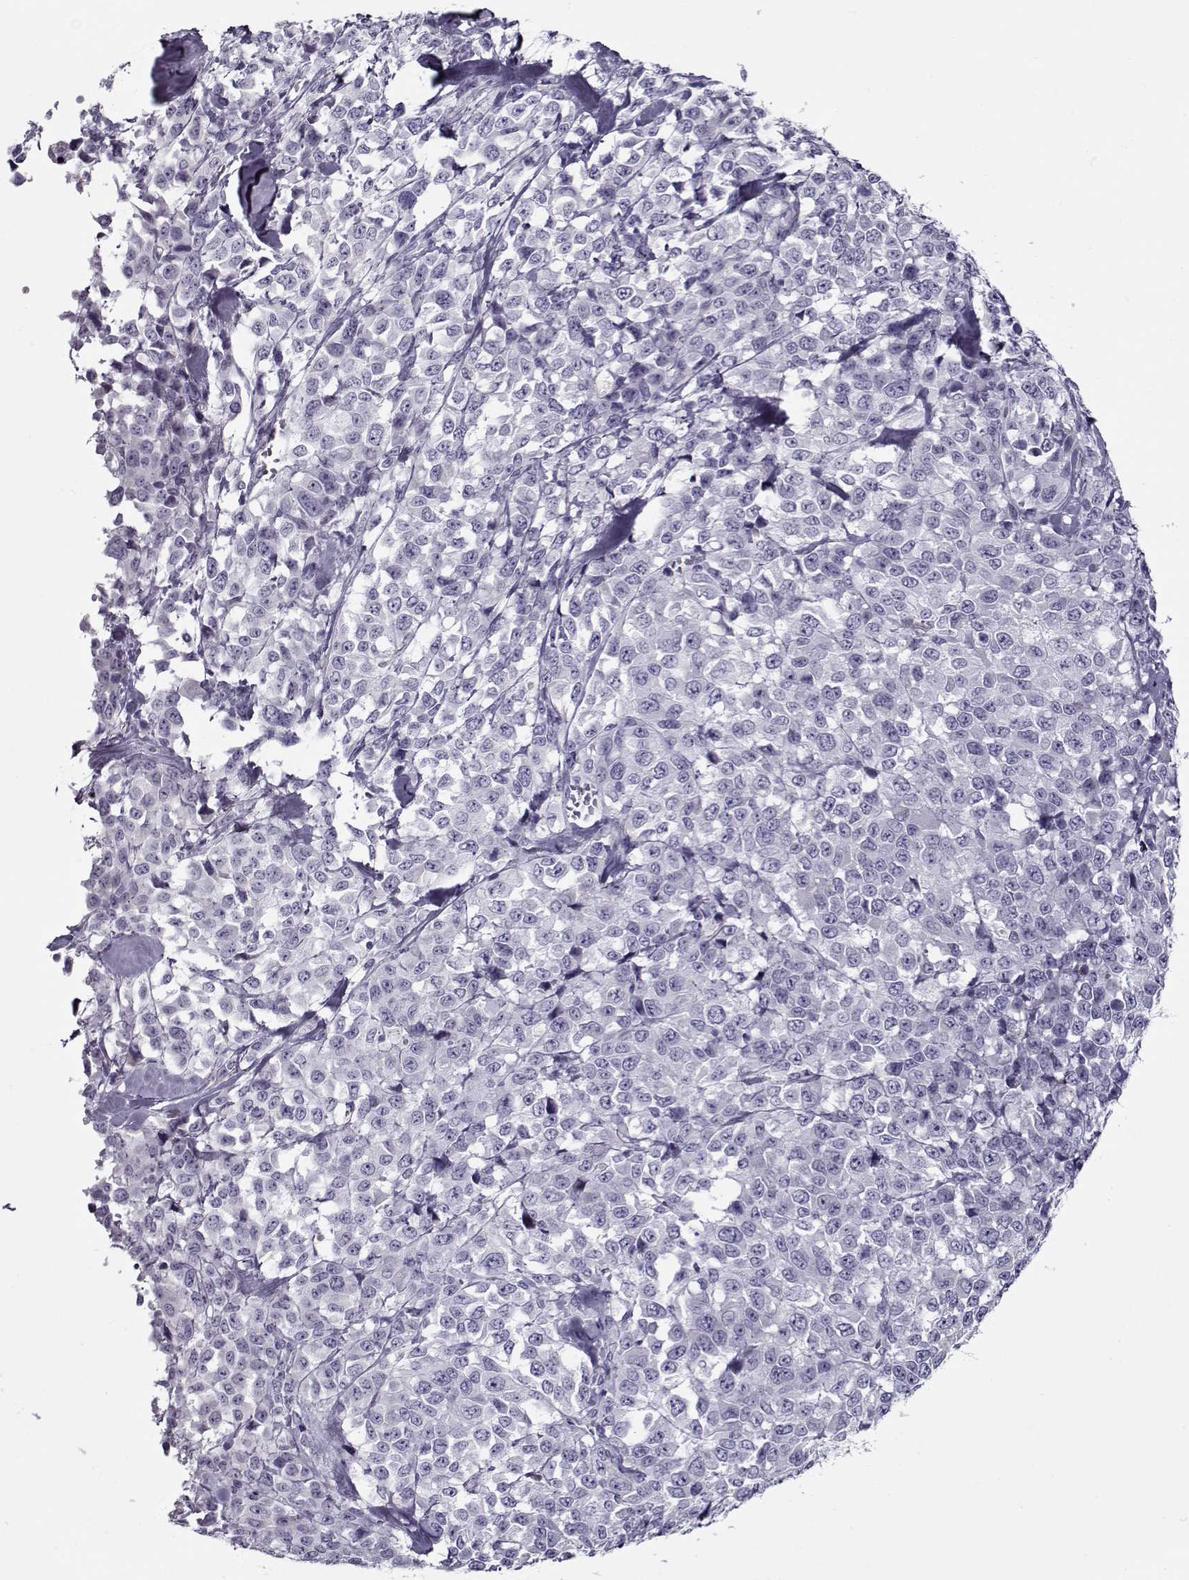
{"staining": {"intensity": "negative", "quantity": "none", "location": "none"}, "tissue": "melanoma", "cell_type": "Tumor cells", "image_type": "cancer", "snomed": [{"axis": "morphology", "description": "Malignant melanoma, Metastatic site"}, {"axis": "topography", "description": "Skin"}], "caption": "Tumor cells show no significant expression in malignant melanoma (metastatic site). Brightfield microscopy of immunohistochemistry (IHC) stained with DAB (3,3'-diaminobenzidine) (brown) and hematoxylin (blue), captured at high magnification.", "gene": "GAGE2A", "patient": {"sex": "male", "age": 84}}